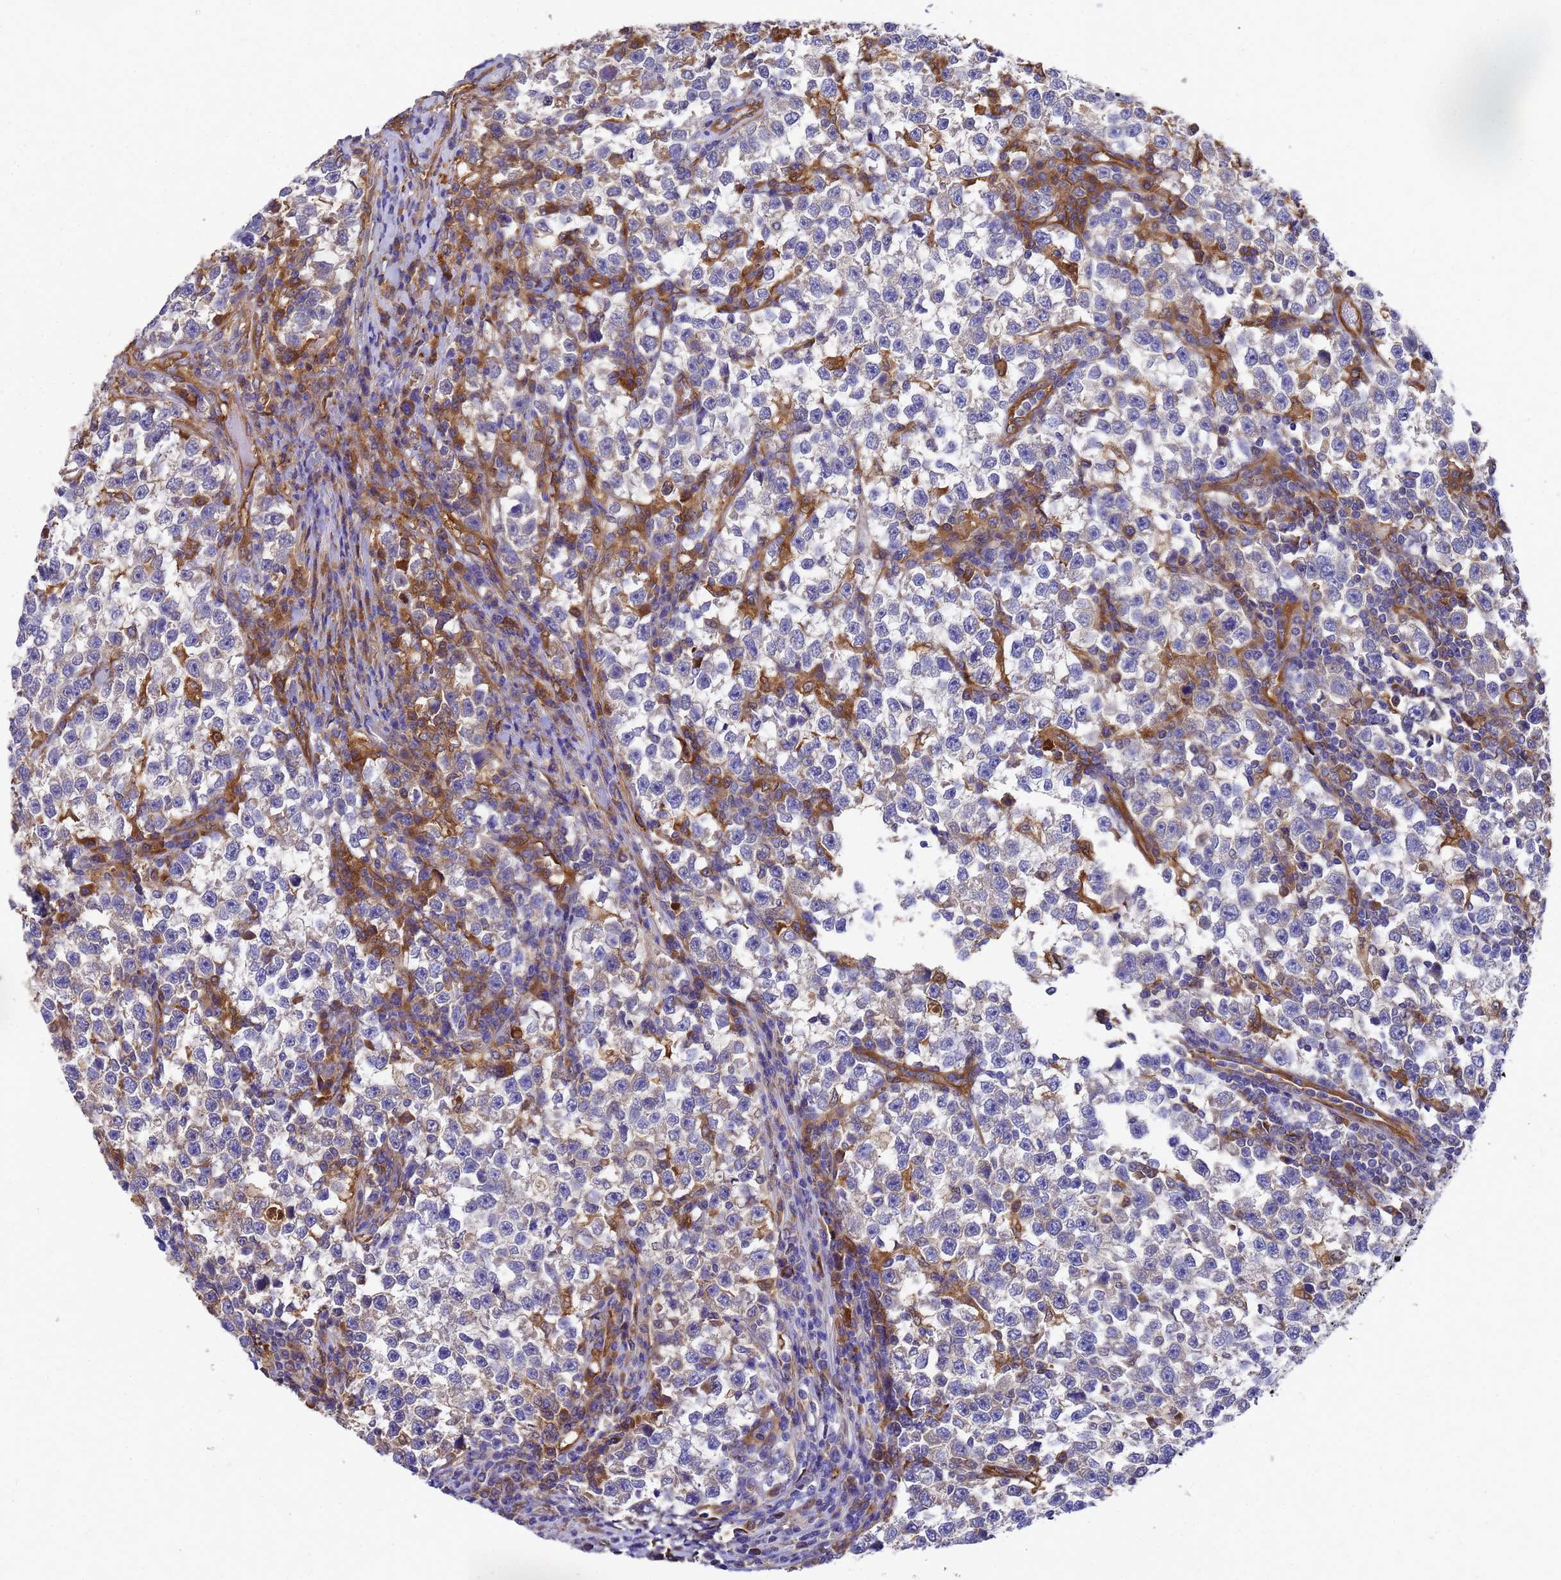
{"staining": {"intensity": "negative", "quantity": "none", "location": "none"}, "tissue": "testis cancer", "cell_type": "Tumor cells", "image_type": "cancer", "snomed": [{"axis": "morphology", "description": "Normal tissue, NOS"}, {"axis": "morphology", "description": "Seminoma, NOS"}, {"axis": "topography", "description": "Testis"}], "caption": "A histopathology image of human testis seminoma is negative for staining in tumor cells.", "gene": "SLC35E2B", "patient": {"sex": "male", "age": 43}}